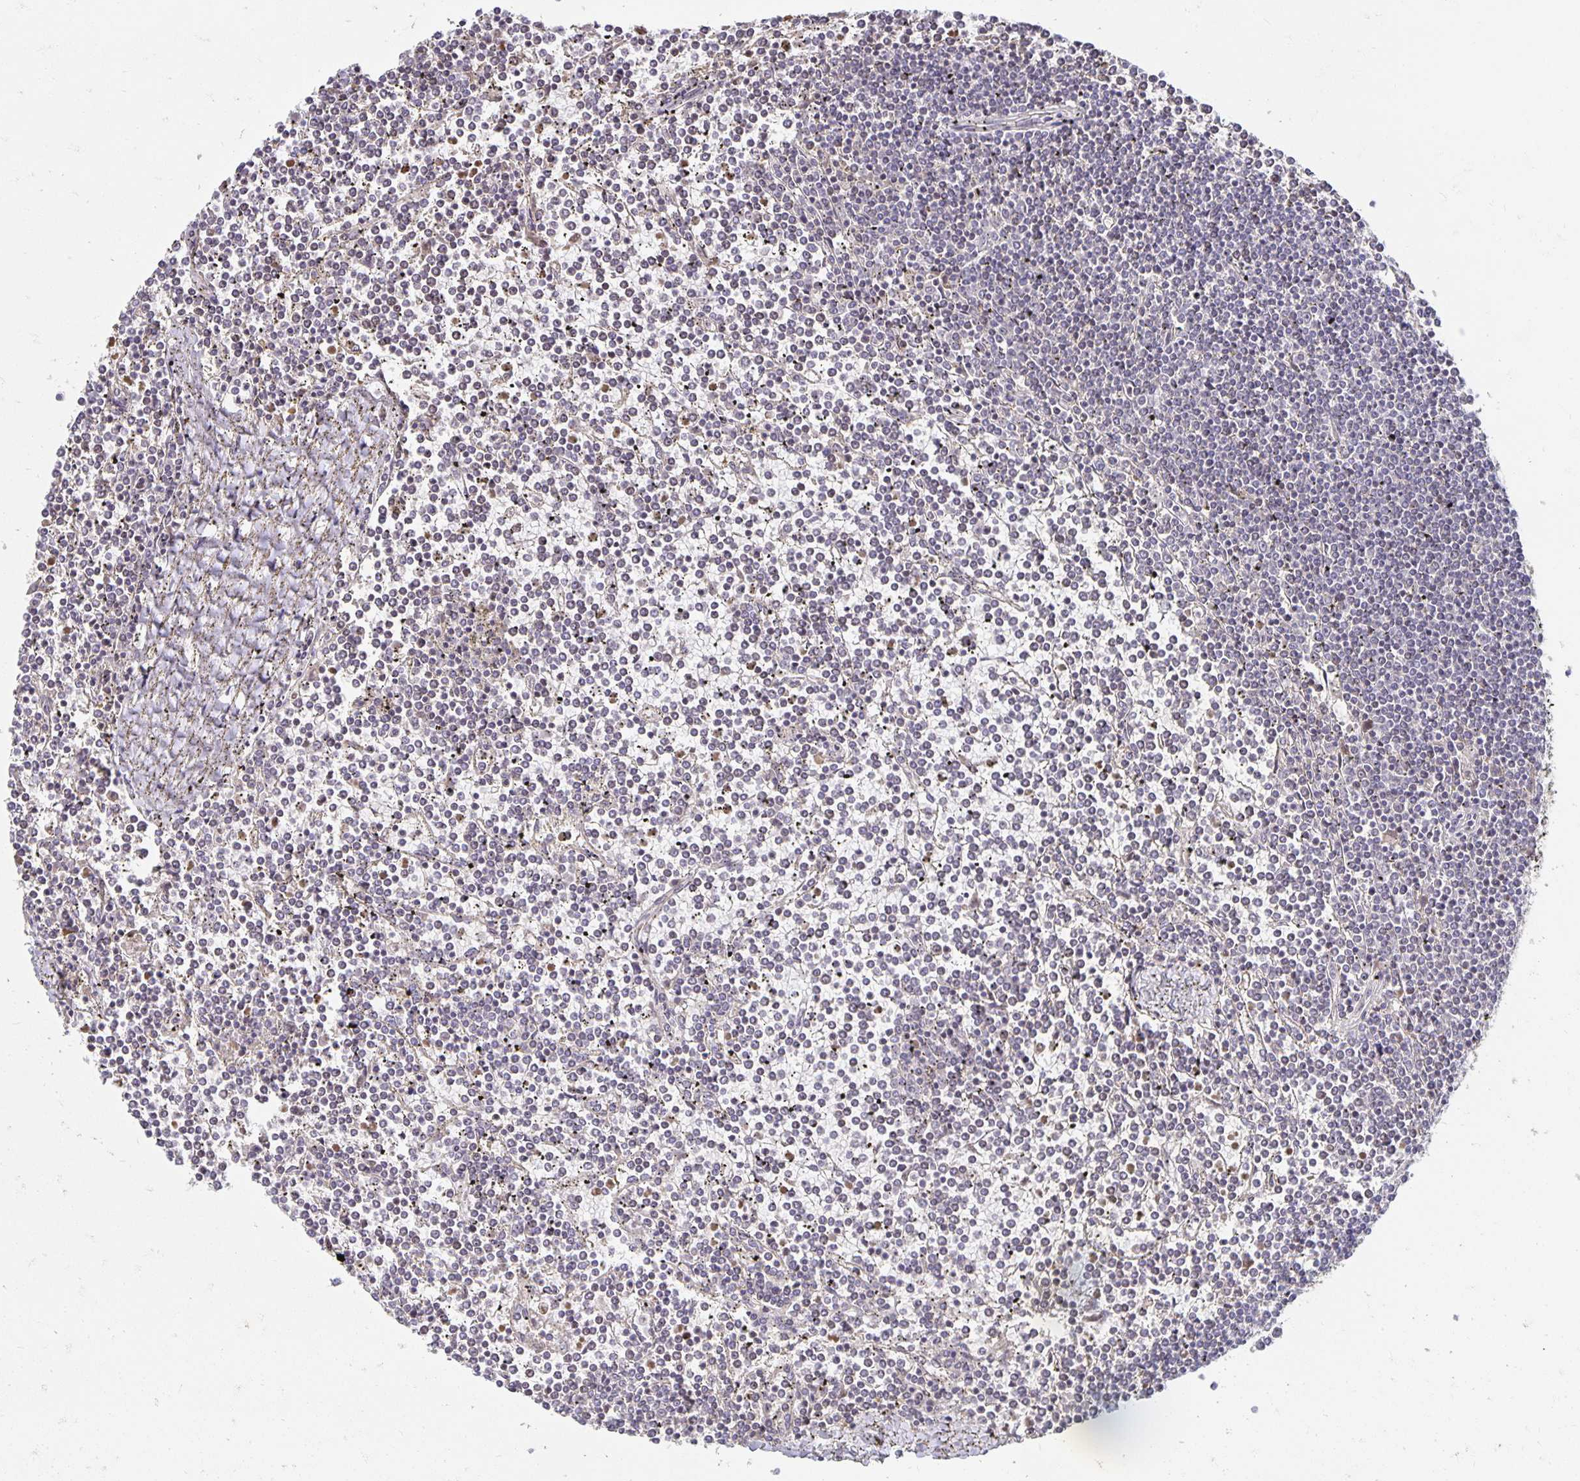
{"staining": {"intensity": "negative", "quantity": "none", "location": "none"}, "tissue": "lymphoma", "cell_type": "Tumor cells", "image_type": "cancer", "snomed": [{"axis": "morphology", "description": "Malignant lymphoma, non-Hodgkin's type, Low grade"}, {"axis": "topography", "description": "Spleen"}], "caption": "An image of human lymphoma is negative for staining in tumor cells.", "gene": "CST6", "patient": {"sex": "female", "age": 19}}